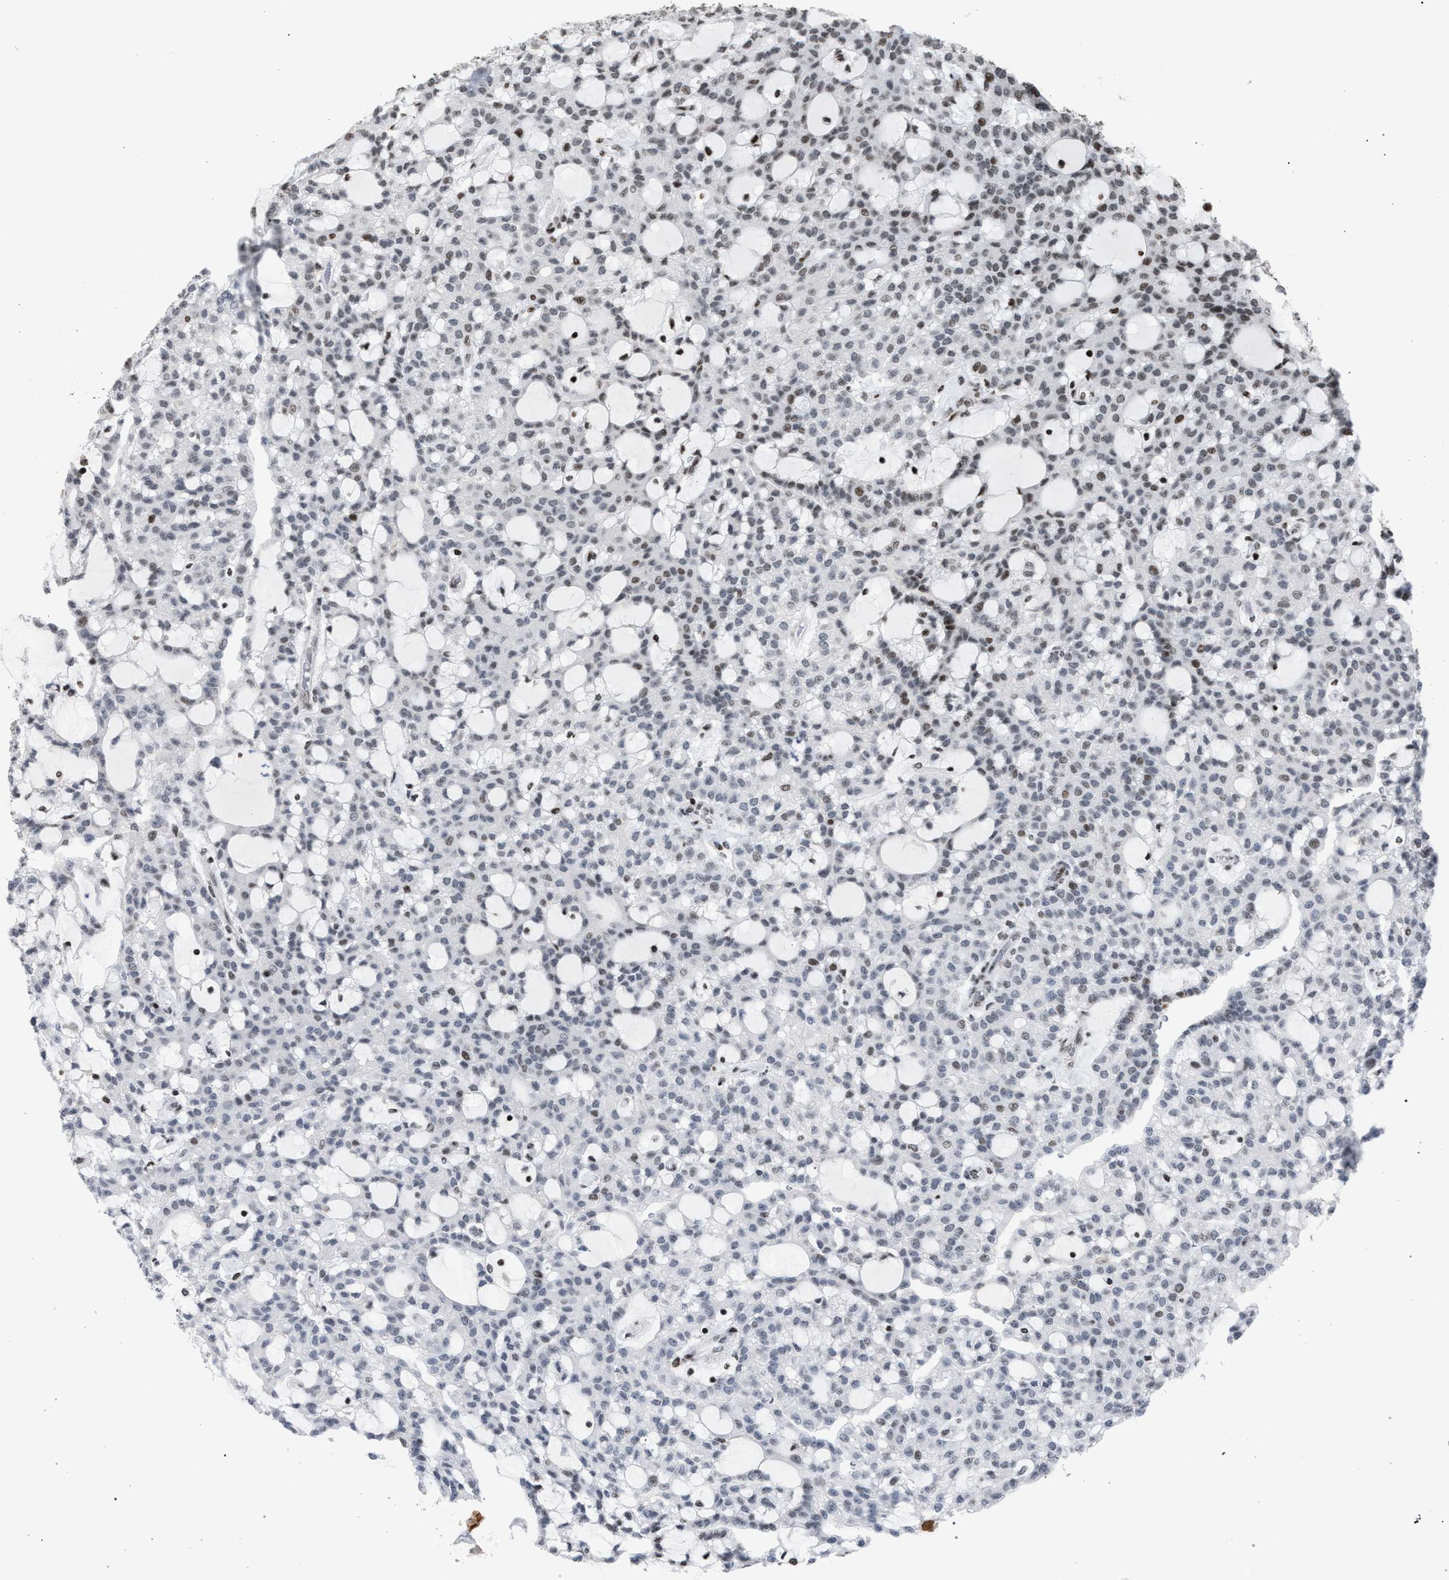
{"staining": {"intensity": "weak", "quantity": "<25%", "location": "nuclear"}, "tissue": "renal cancer", "cell_type": "Tumor cells", "image_type": "cancer", "snomed": [{"axis": "morphology", "description": "Adenocarcinoma, NOS"}, {"axis": "topography", "description": "Kidney"}], "caption": "Micrograph shows no protein expression in tumor cells of renal adenocarcinoma tissue.", "gene": "FOXD3", "patient": {"sex": "male", "age": 63}}